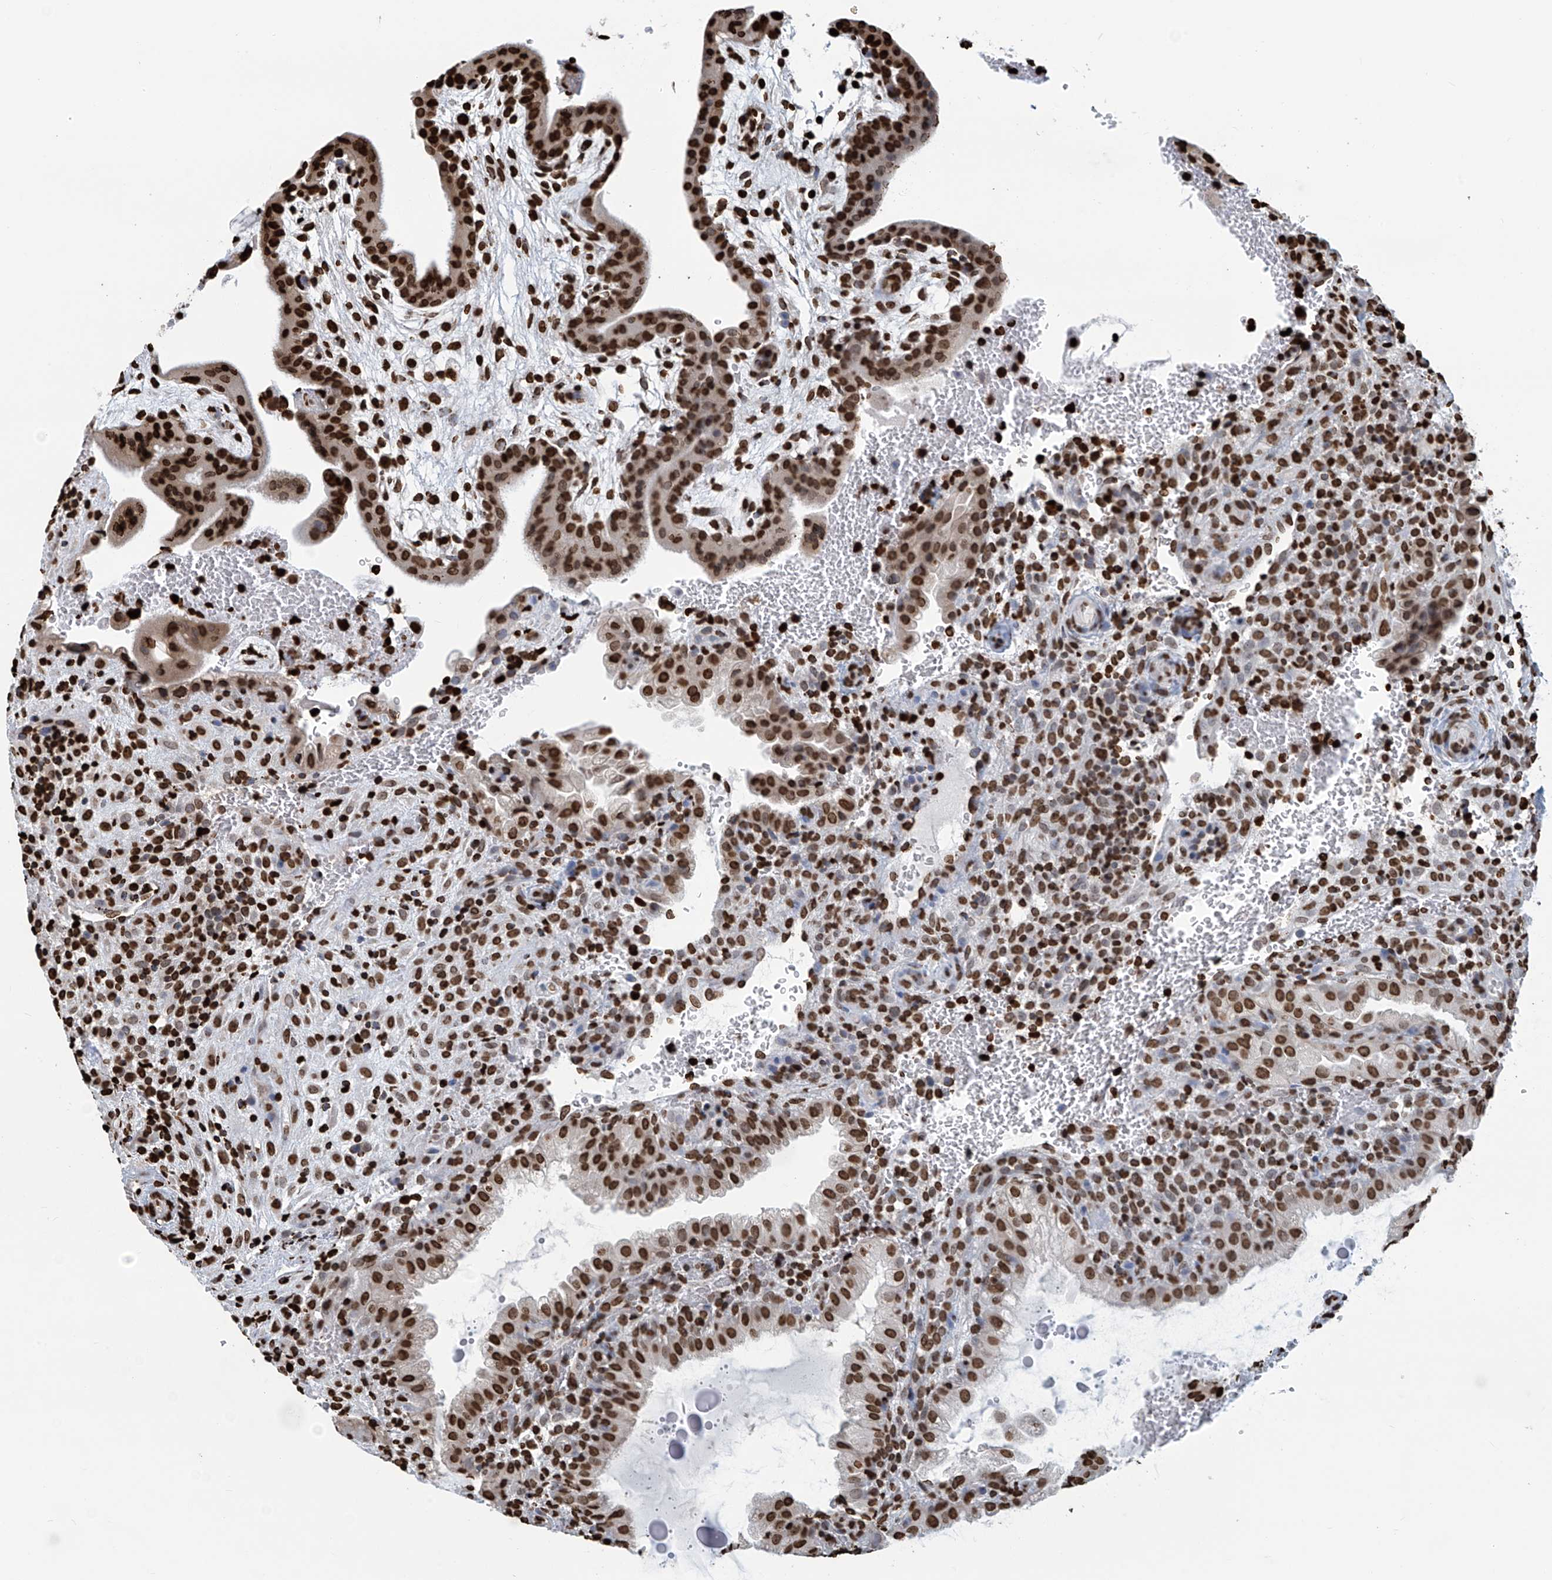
{"staining": {"intensity": "strong", "quantity": ">75%", "location": "nuclear"}, "tissue": "placenta", "cell_type": "Decidual cells", "image_type": "normal", "snomed": [{"axis": "morphology", "description": "Normal tissue, NOS"}, {"axis": "topography", "description": "Placenta"}], "caption": "IHC photomicrograph of unremarkable human placenta stained for a protein (brown), which displays high levels of strong nuclear positivity in about >75% of decidual cells.", "gene": "DPPA2", "patient": {"sex": "female", "age": 35}}